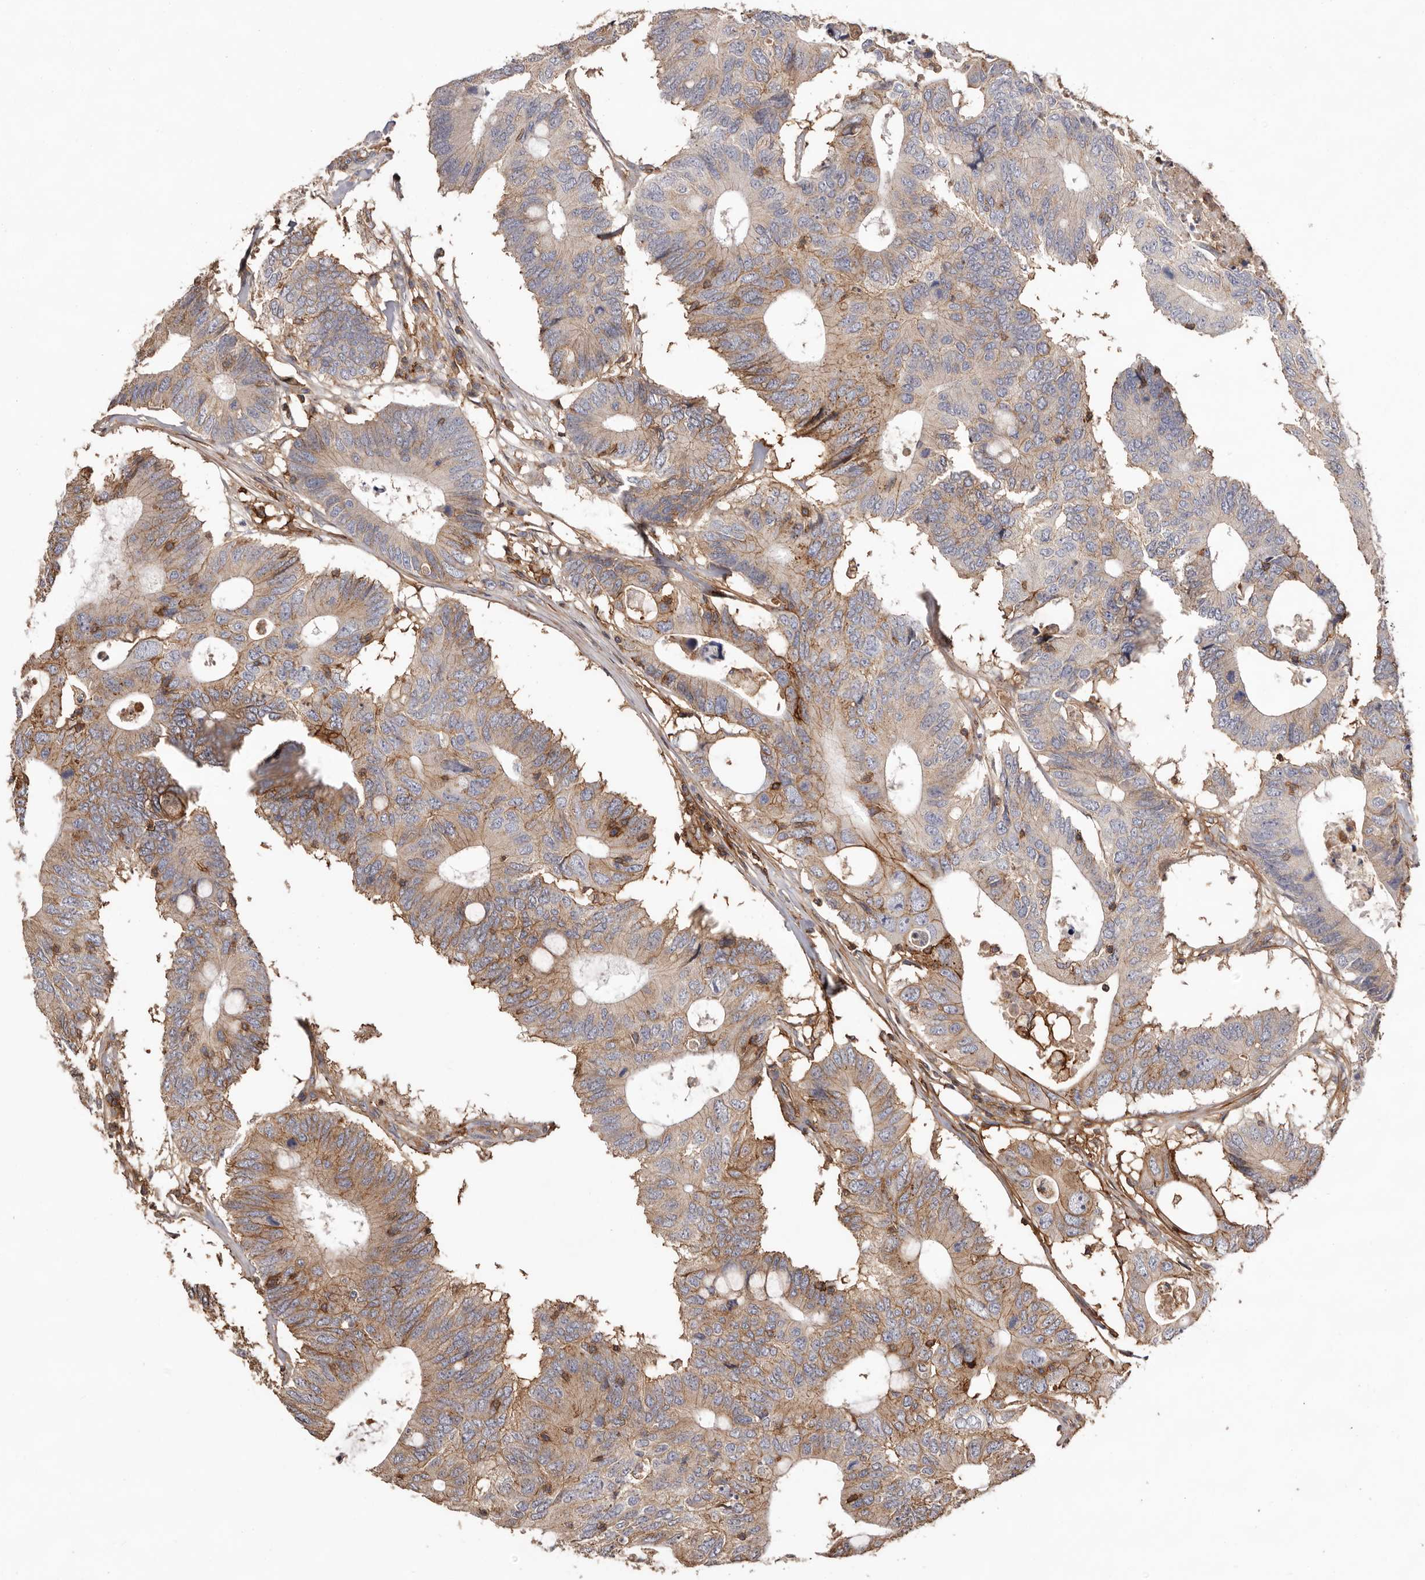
{"staining": {"intensity": "moderate", "quantity": "25%-75%", "location": "cytoplasmic/membranous"}, "tissue": "colorectal cancer", "cell_type": "Tumor cells", "image_type": "cancer", "snomed": [{"axis": "morphology", "description": "Adenocarcinoma, NOS"}, {"axis": "topography", "description": "Colon"}], "caption": "Protein staining of colorectal adenocarcinoma tissue demonstrates moderate cytoplasmic/membranous staining in about 25%-75% of tumor cells.", "gene": "MMACHC", "patient": {"sex": "male", "age": 71}}